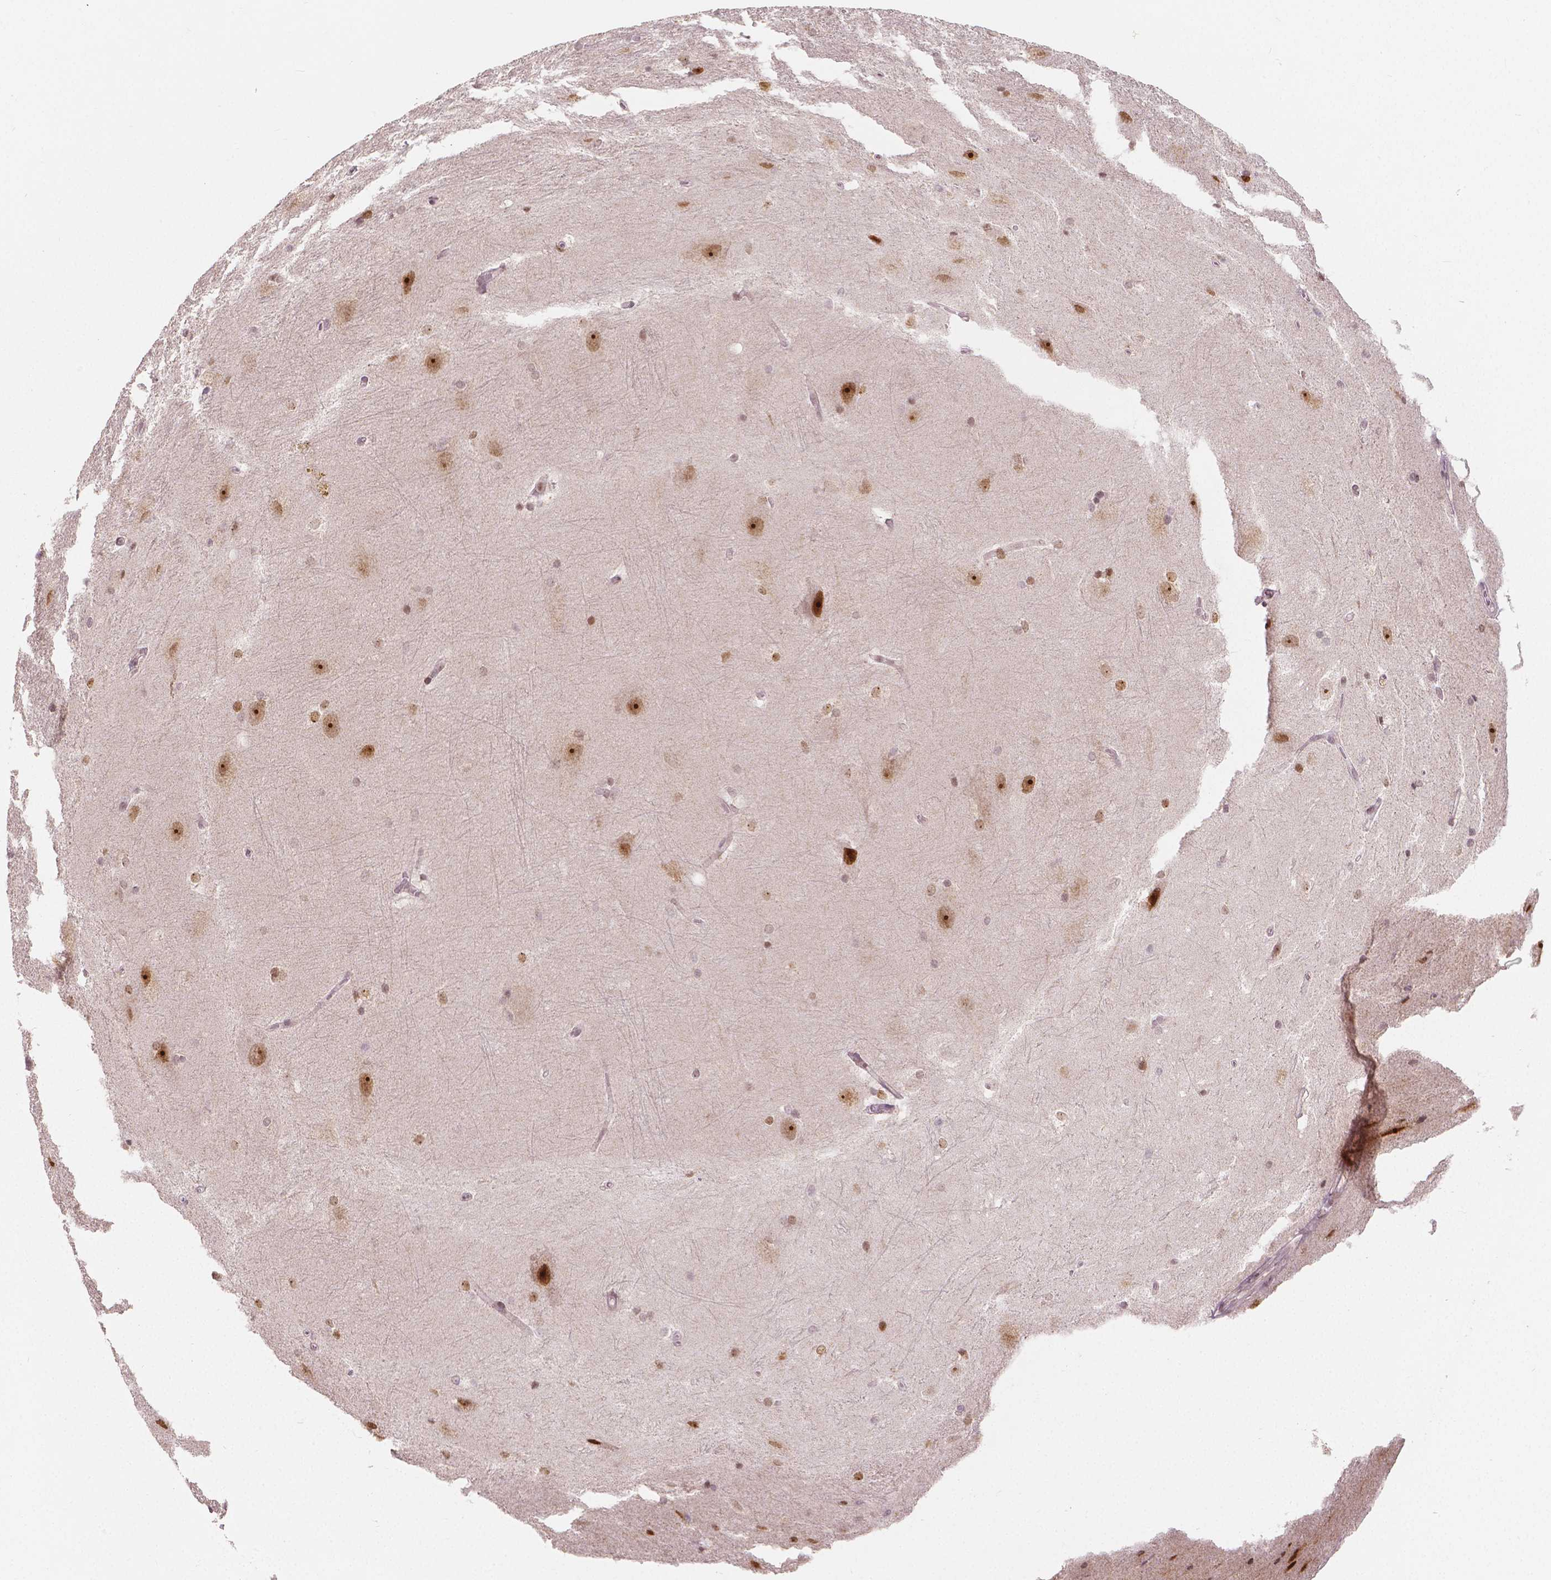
{"staining": {"intensity": "negative", "quantity": "none", "location": "none"}, "tissue": "hippocampus", "cell_type": "Glial cells", "image_type": "normal", "snomed": [{"axis": "morphology", "description": "Normal tissue, NOS"}, {"axis": "topography", "description": "Cerebral cortex"}, {"axis": "topography", "description": "Hippocampus"}], "caption": "A micrograph of hippocampus stained for a protein shows no brown staining in glial cells. (DAB (3,3'-diaminobenzidine) immunohistochemistry (IHC), high magnification).", "gene": "NSD2", "patient": {"sex": "female", "age": 19}}